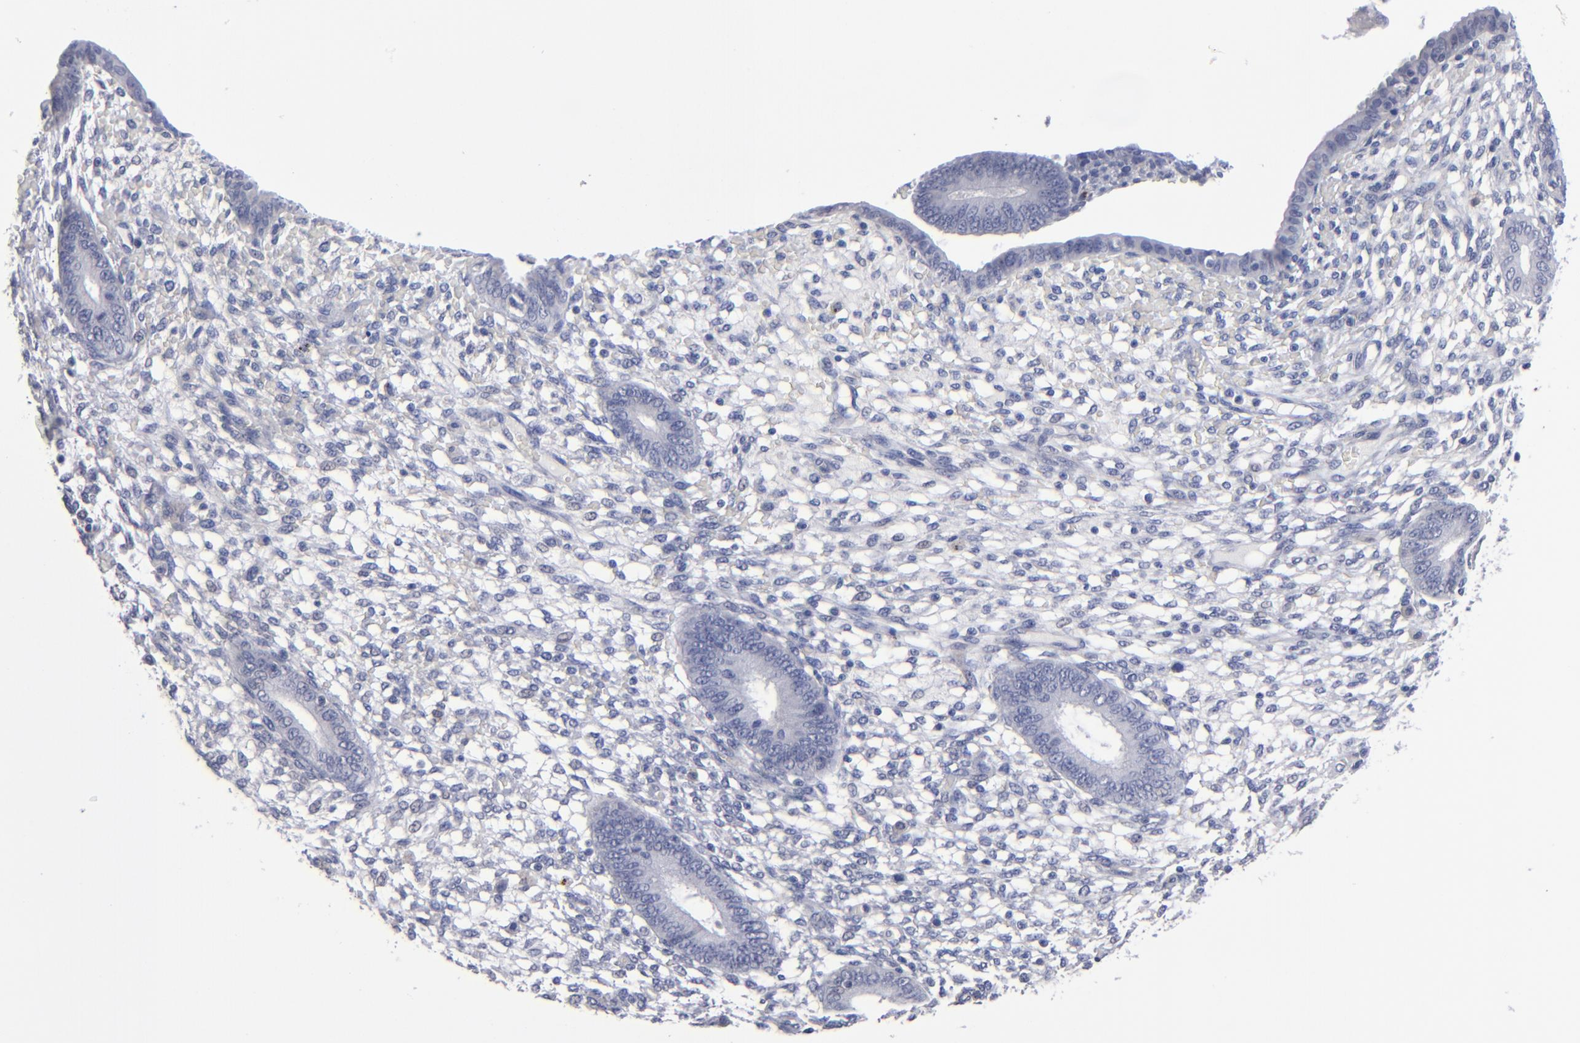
{"staining": {"intensity": "negative", "quantity": "none", "location": "none"}, "tissue": "endometrium", "cell_type": "Cells in endometrial stroma", "image_type": "normal", "snomed": [{"axis": "morphology", "description": "Normal tissue, NOS"}, {"axis": "topography", "description": "Endometrium"}], "caption": "The photomicrograph shows no significant staining in cells in endometrial stroma of endometrium. The staining was performed using DAB (3,3'-diaminobenzidine) to visualize the protein expression in brown, while the nuclei were stained in blue with hematoxylin (Magnification: 20x).", "gene": "RPH3A", "patient": {"sex": "female", "age": 42}}